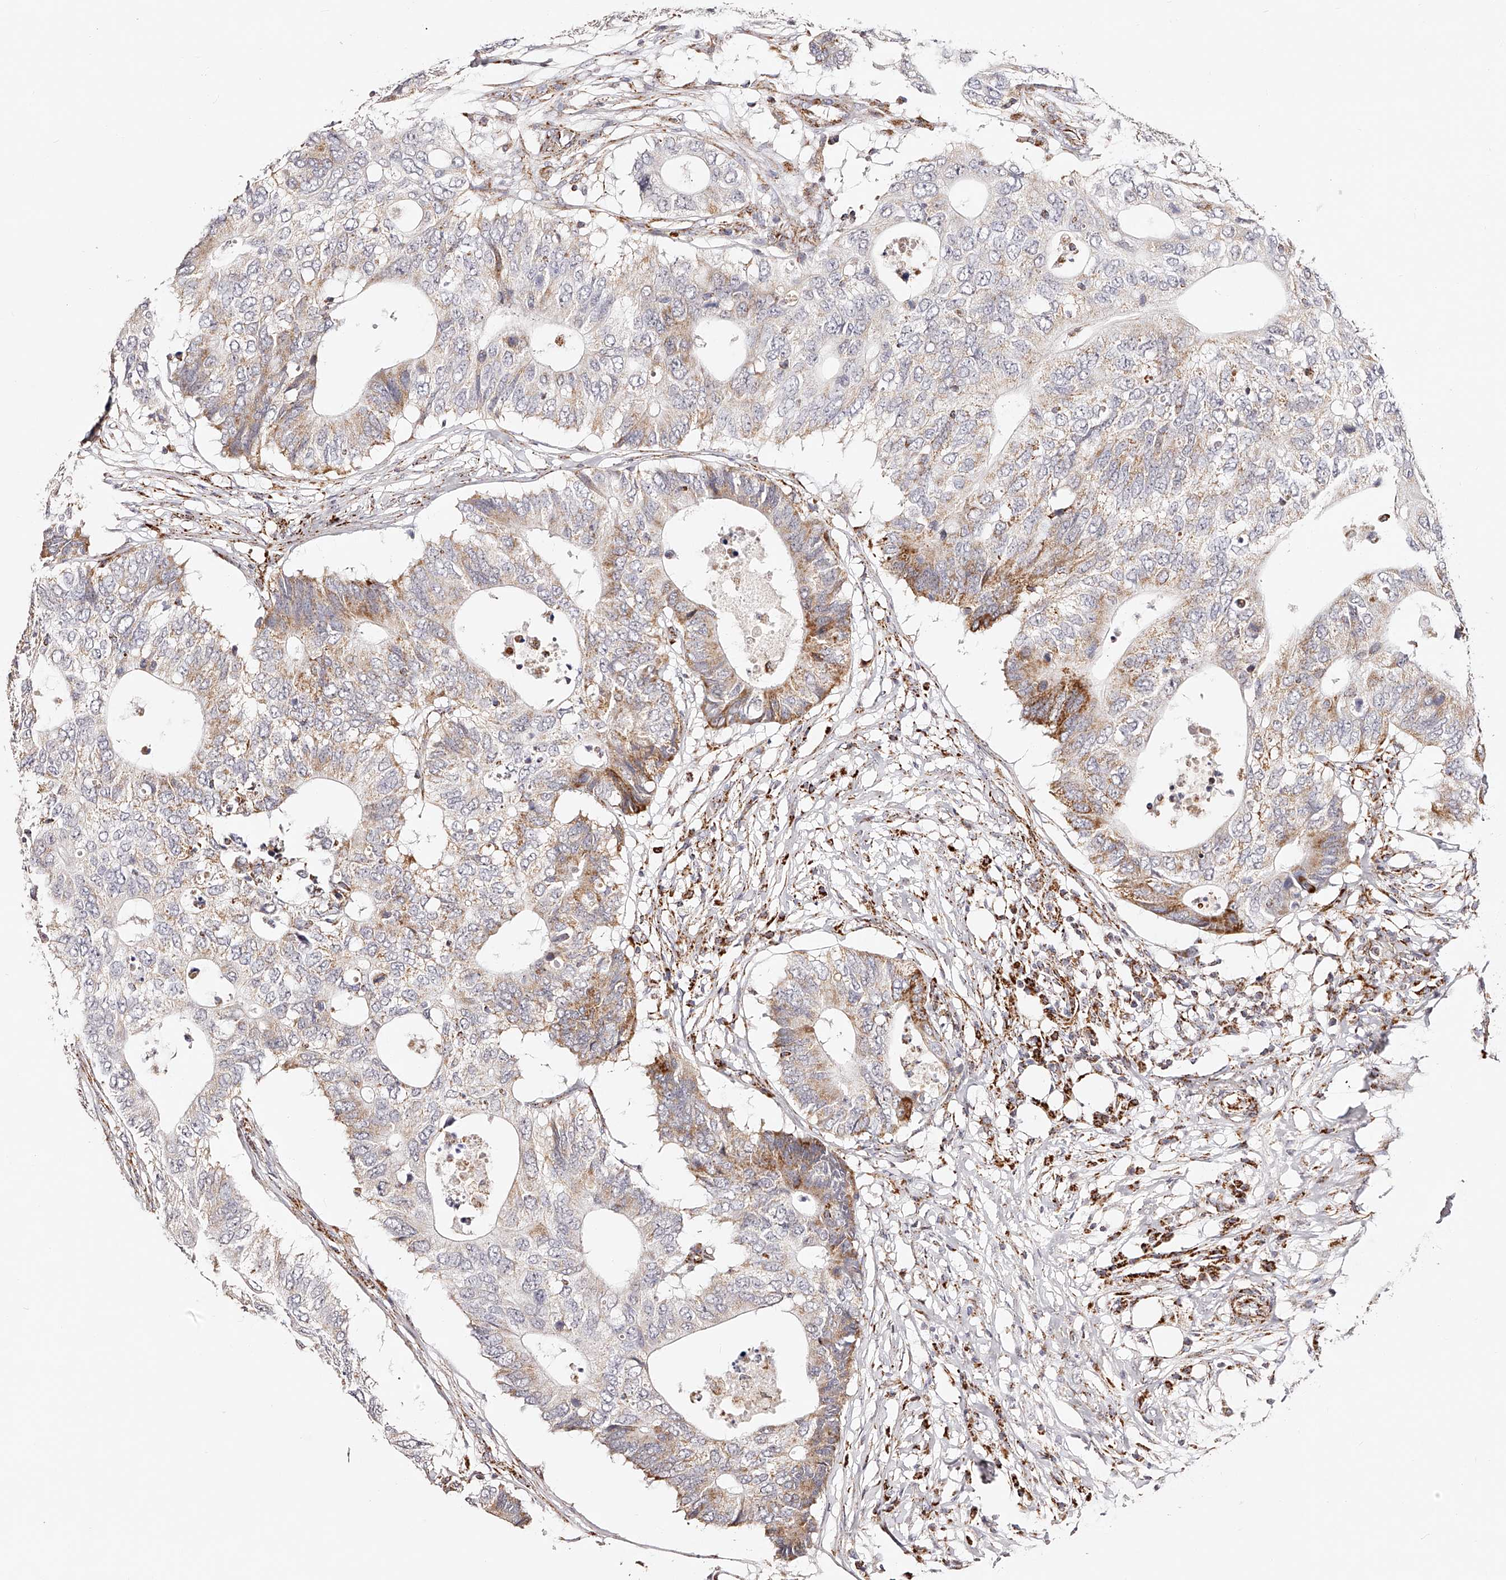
{"staining": {"intensity": "moderate", "quantity": "<25%", "location": "cytoplasmic/membranous"}, "tissue": "colorectal cancer", "cell_type": "Tumor cells", "image_type": "cancer", "snomed": [{"axis": "morphology", "description": "Adenocarcinoma, NOS"}, {"axis": "topography", "description": "Colon"}], "caption": "A brown stain shows moderate cytoplasmic/membranous positivity of a protein in colorectal adenocarcinoma tumor cells. (brown staining indicates protein expression, while blue staining denotes nuclei).", "gene": "NDUFV3", "patient": {"sex": "male", "age": 71}}